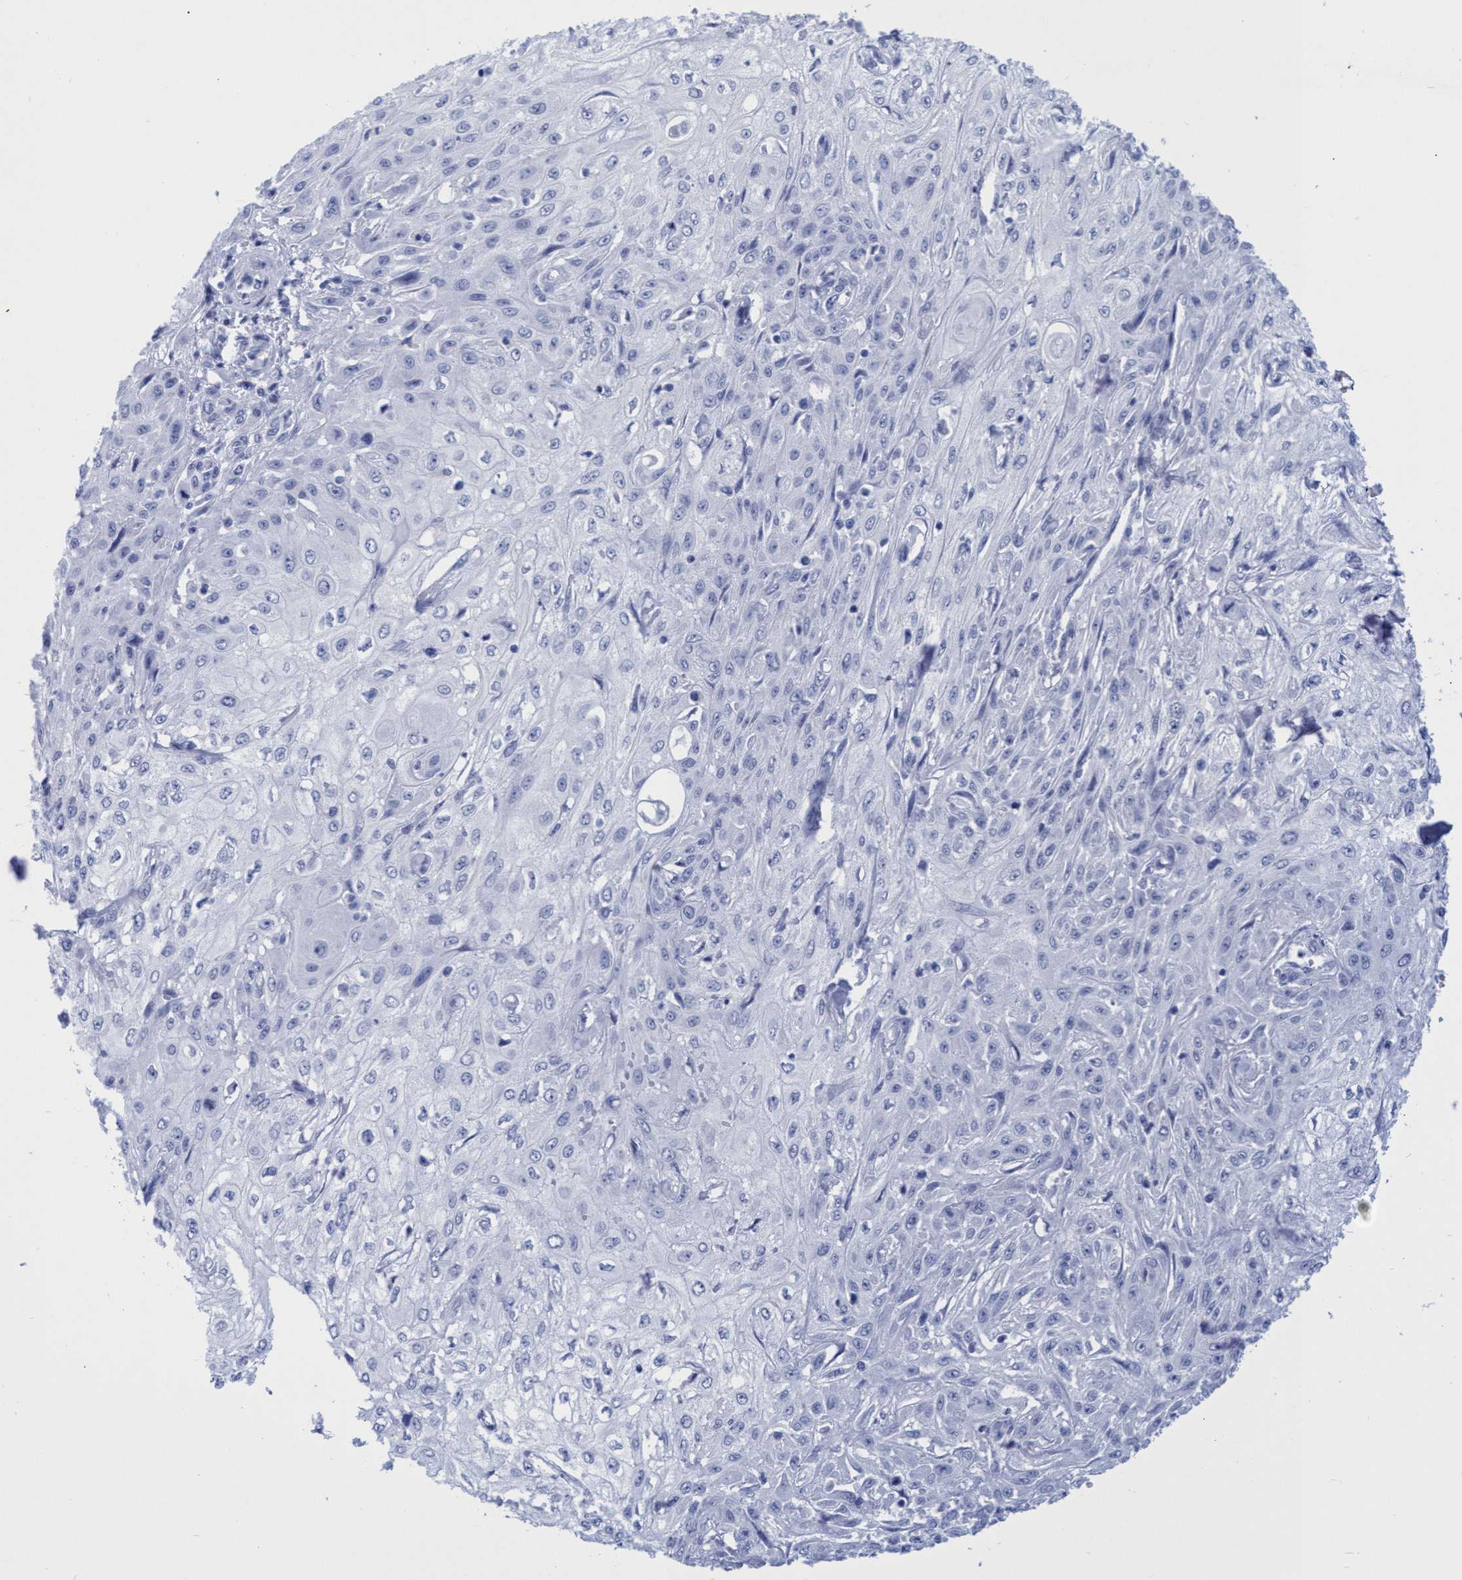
{"staining": {"intensity": "negative", "quantity": "none", "location": "none"}, "tissue": "skin cancer", "cell_type": "Tumor cells", "image_type": "cancer", "snomed": [{"axis": "morphology", "description": "Squamous cell carcinoma, NOS"}, {"axis": "morphology", "description": "Squamous cell carcinoma, metastatic, NOS"}, {"axis": "topography", "description": "Skin"}, {"axis": "topography", "description": "Lymph node"}], "caption": "High magnification brightfield microscopy of skin cancer stained with DAB (brown) and counterstained with hematoxylin (blue): tumor cells show no significant staining.", "gene": "INSL6", "patient": {"sex": "male", "age": 75}}